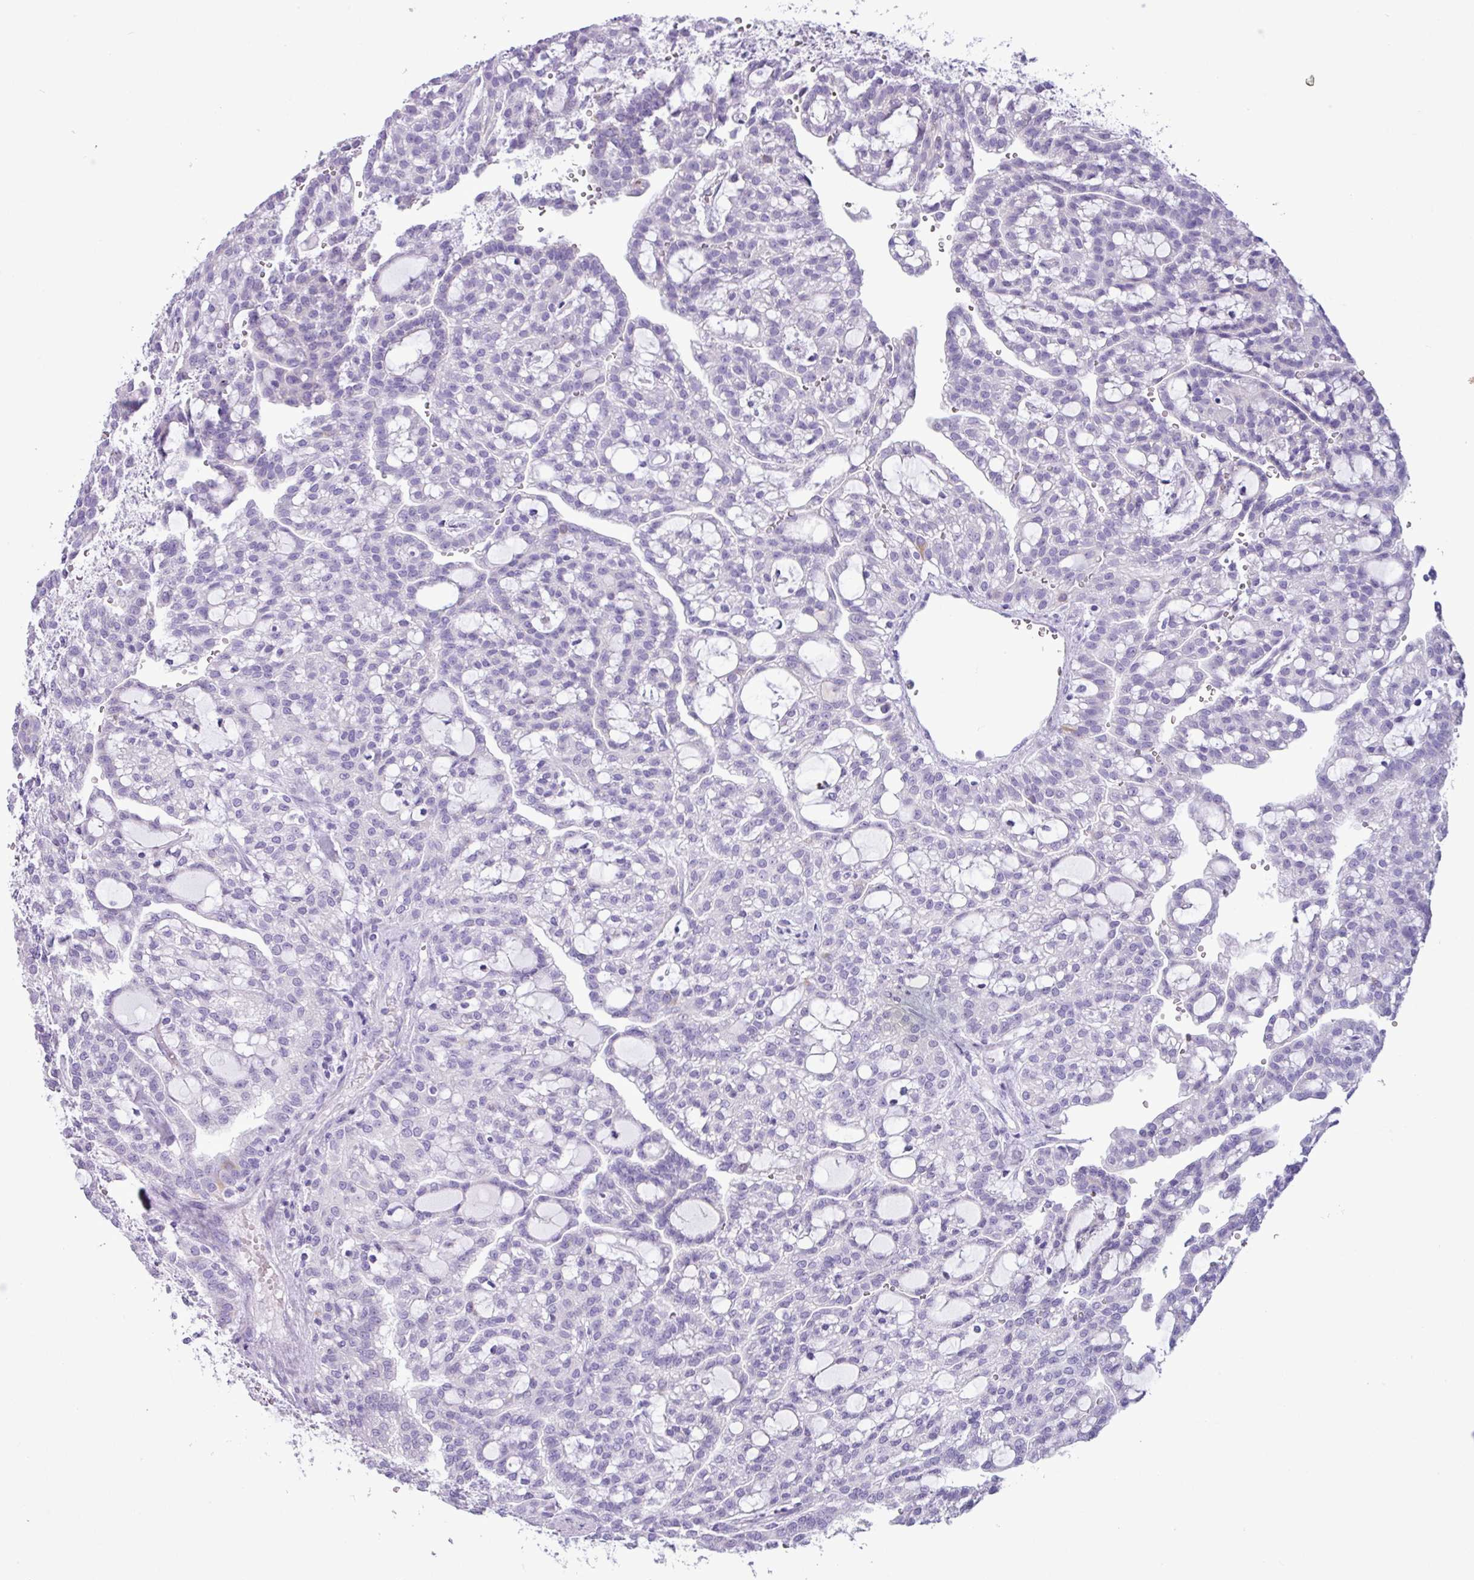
{"staining": {"intensity": "negative", "quantity": "none", "location": "none"}, "tissue": "renal cancer", "cell_type": "Tumor cells", "image_type": "cancer", "snomed": [{"axis": "morphology", "description": "Adenocarcinoma, NOS"}, {"axis": "topography", "description": "Kidney"}], "caption": "A histopathology image of renal cancer (adenocarcinoma) stained for a protein reveals no brown staining in tumor cells.", "gene": "AGO3", "patient": {"sex": "male", "age": 63}}